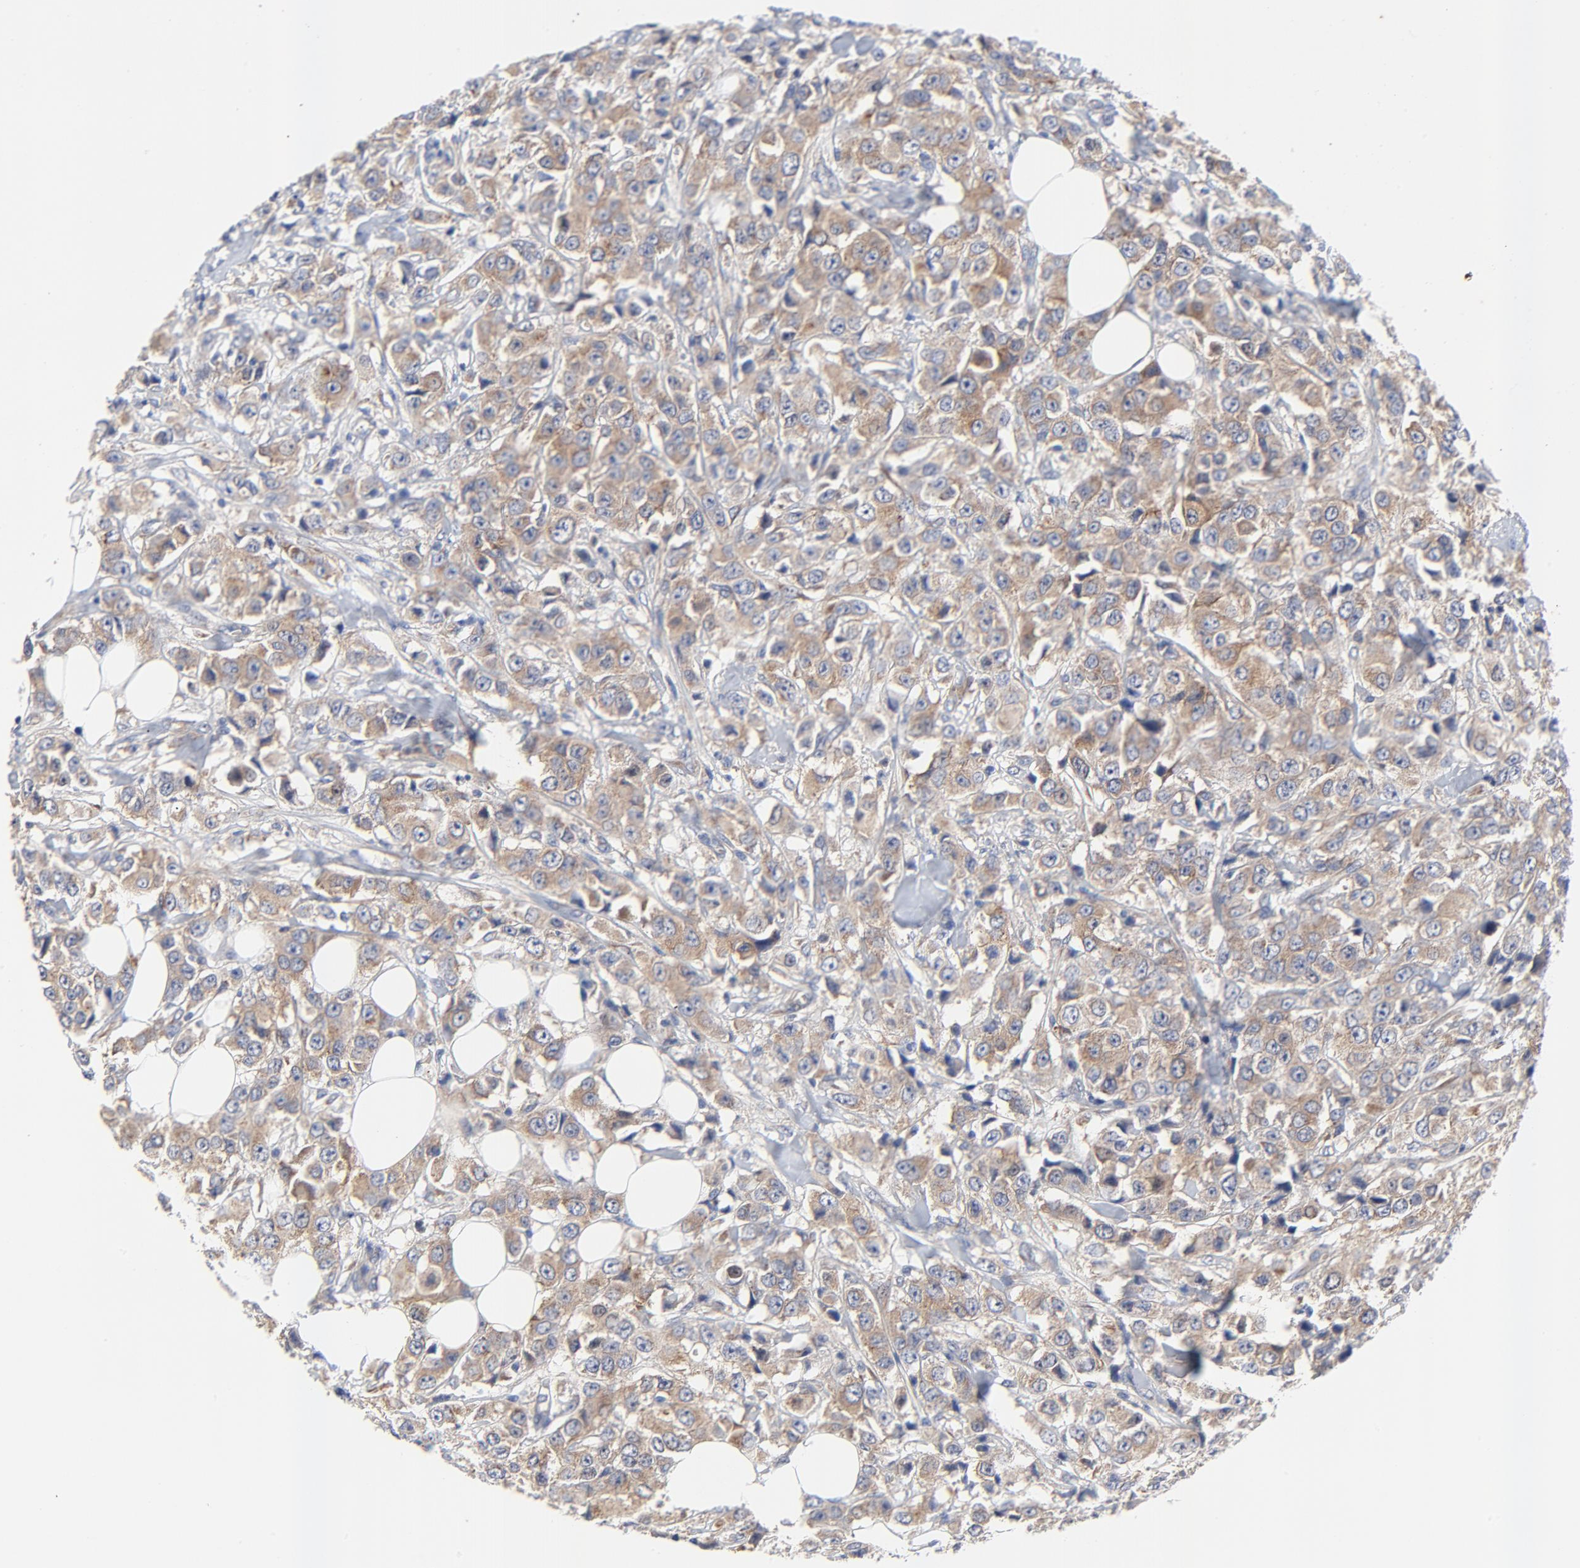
{"staining": {"intensity": "weak", "quantity": ">75%", "location": "cytoplasmic/membranous"}, "tissue": "breast cancer", "cell_type": "Tumor cells", "image_type": "cancer", "snomed": [{"axis": "morphology", "description": "Duct carcinoma"}, {"axis": "topography", "description": "Breast"}], "caption": "Protein staining of breast cancer (intraductal carcinoma) tissue reveals weak cytoplasmic/membranous positivity in approximately >75% of tumor cells.", "gene": "VAV2", "patient": {"sex": "female", "age": 58}}